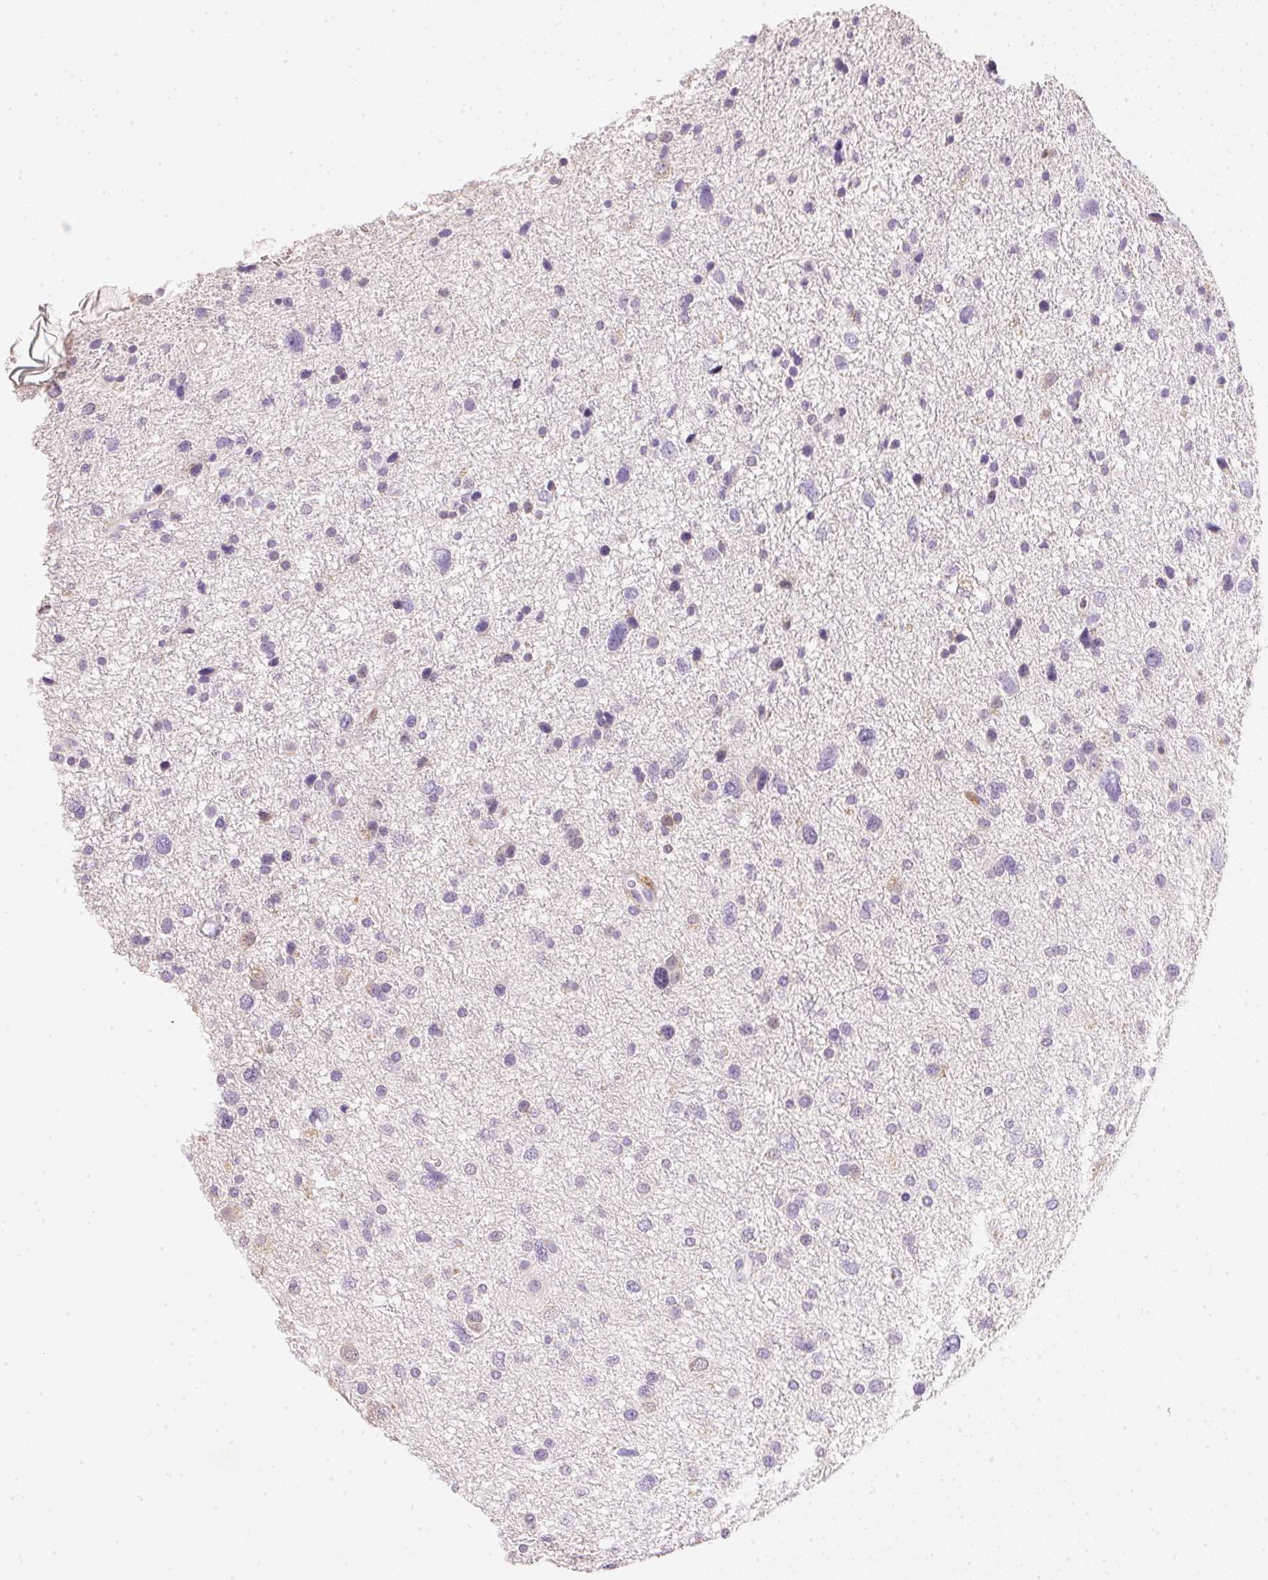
{"staining": {"intensity": "negative", "quantity": "none", "location": "none"}, "tissue": "glioma", "cell_type": "Tumor cells", "image_type": "cancer", "snomed": [{"axis": "morphology", "description": "Glioma, malignant, Low grade"}, {"axis": "topography", "description": "Brain"}], "caption": "This is a image of immunohistochemistry staining of glioma, which shows no expression in tumor cells.", "gene": "S100A3", "patient": {"sex": "female", "age": 55}}